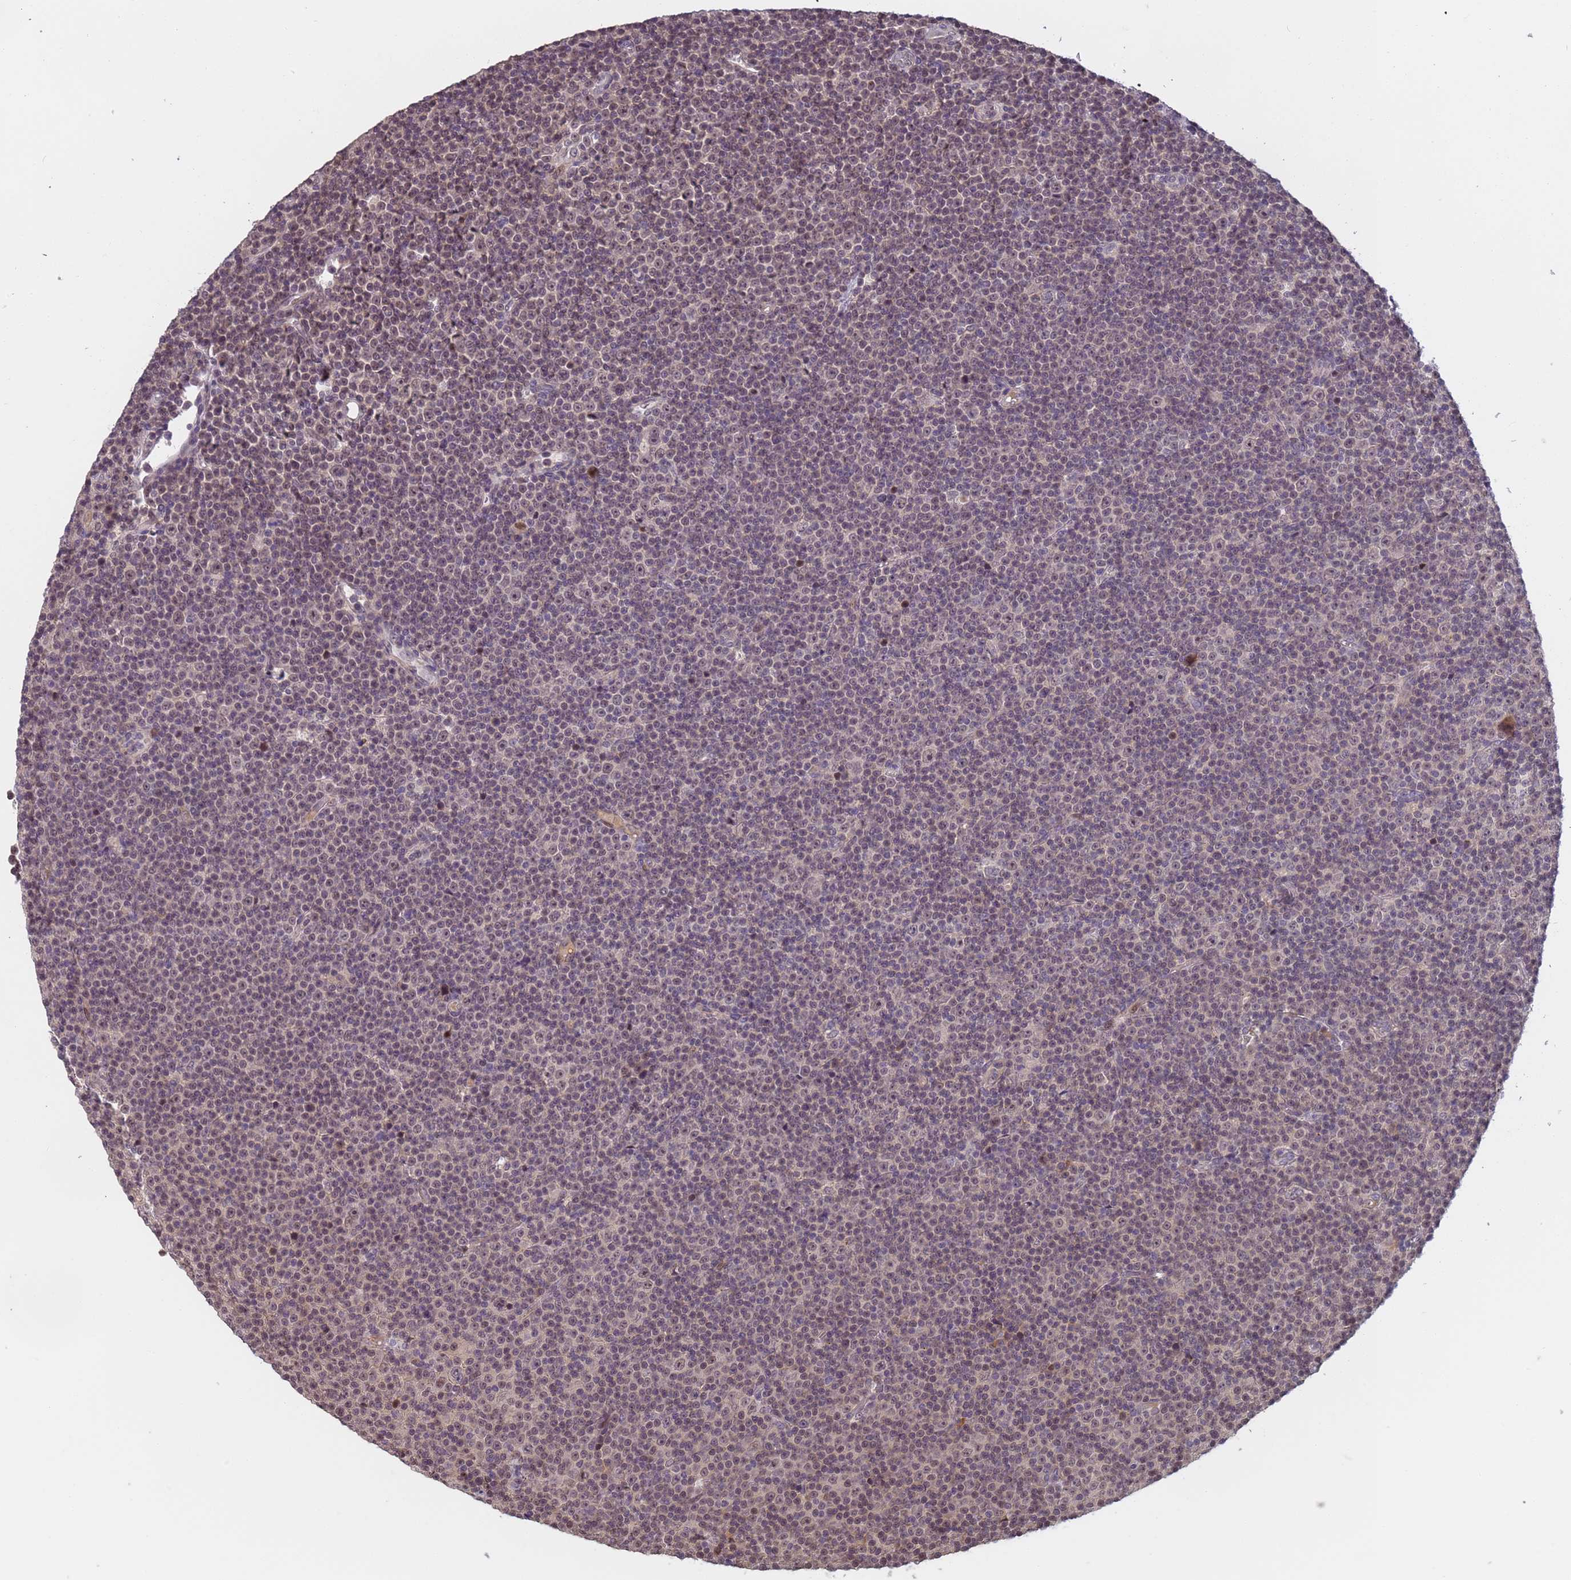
{"staining": {"intensity": "weak", "quantity": "25%-75%", "location": "nuclear"}, "tissue": "lymphoma", "cell_type": "Tumor cells", "image_type": "cancer", "snomed": [{"axis": "morphology", "description": "Malignant lymphoma, non-Hodgkin's type, Low grade"}, {"axis": "topography", "description": "Lymph node"}], "caption": "Tumor cells exhibit low levels of weak nuclear expression in approximately 25%-75% of cells in human malignant lymphoma, non-Hodgkin's type (low-grade).", "gene": "VWA3A", "patient": {"sex": "female", "age": 67}}